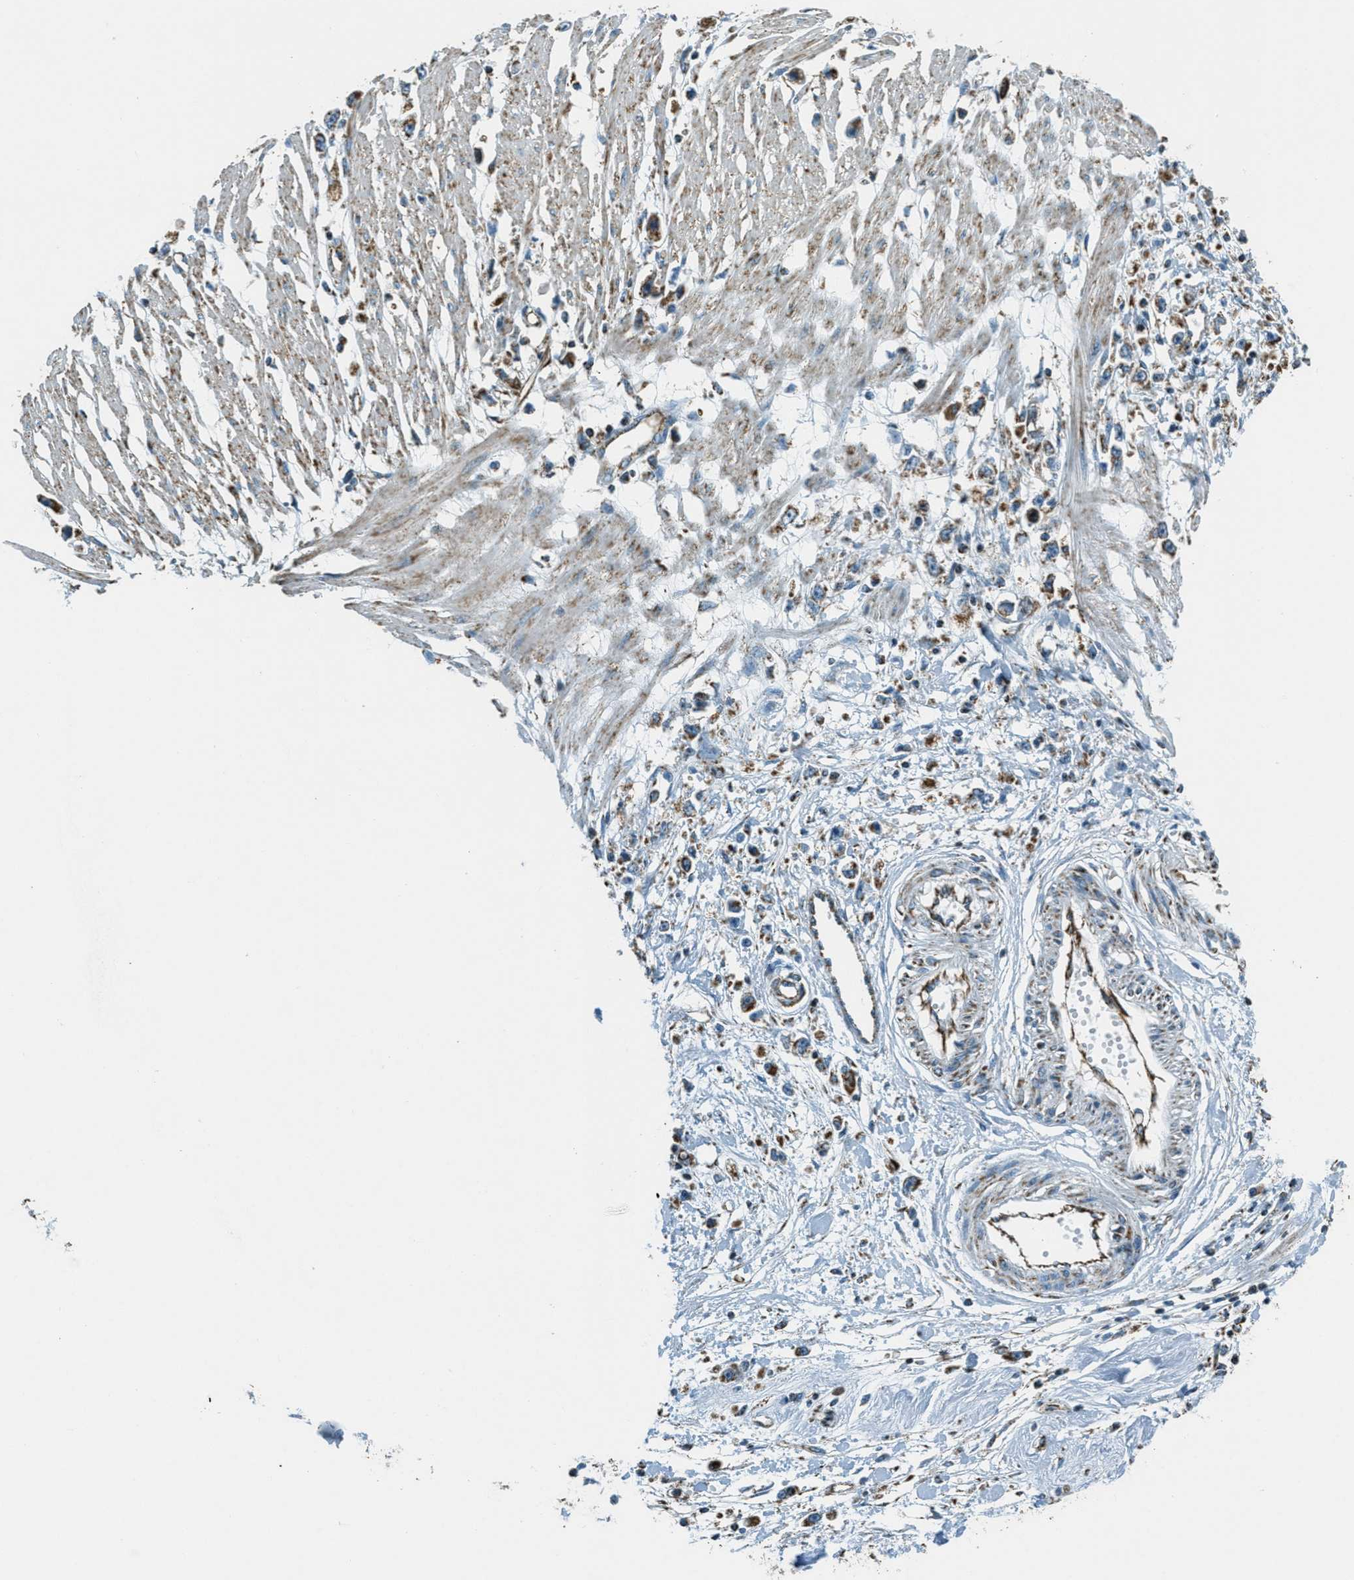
{"staining": {"intensity": "moderate", "quantity": "25%-75%", "location": "cytoplasmic/membranous"}, "tissue": "stomach cancer", "cell_type": "Tumor cells", "image_type": "cancer", "snomed": [{"axis": "morphology", "description": "Adenocarcinoma, NOS"}, {"axis": "topography", "description": "Stomach"}], "caption": "This image demonstrates stomach adenocarcinoma stained with immunohistochemistry (IHC) to label a protein in brown. The cytoplasmic/membranous of tumor cells show moderate positivity for the protein. Nuclei are counter-stained blue.", "gene": "CHST15", "patient": {"sex": "female", "age": 59}}